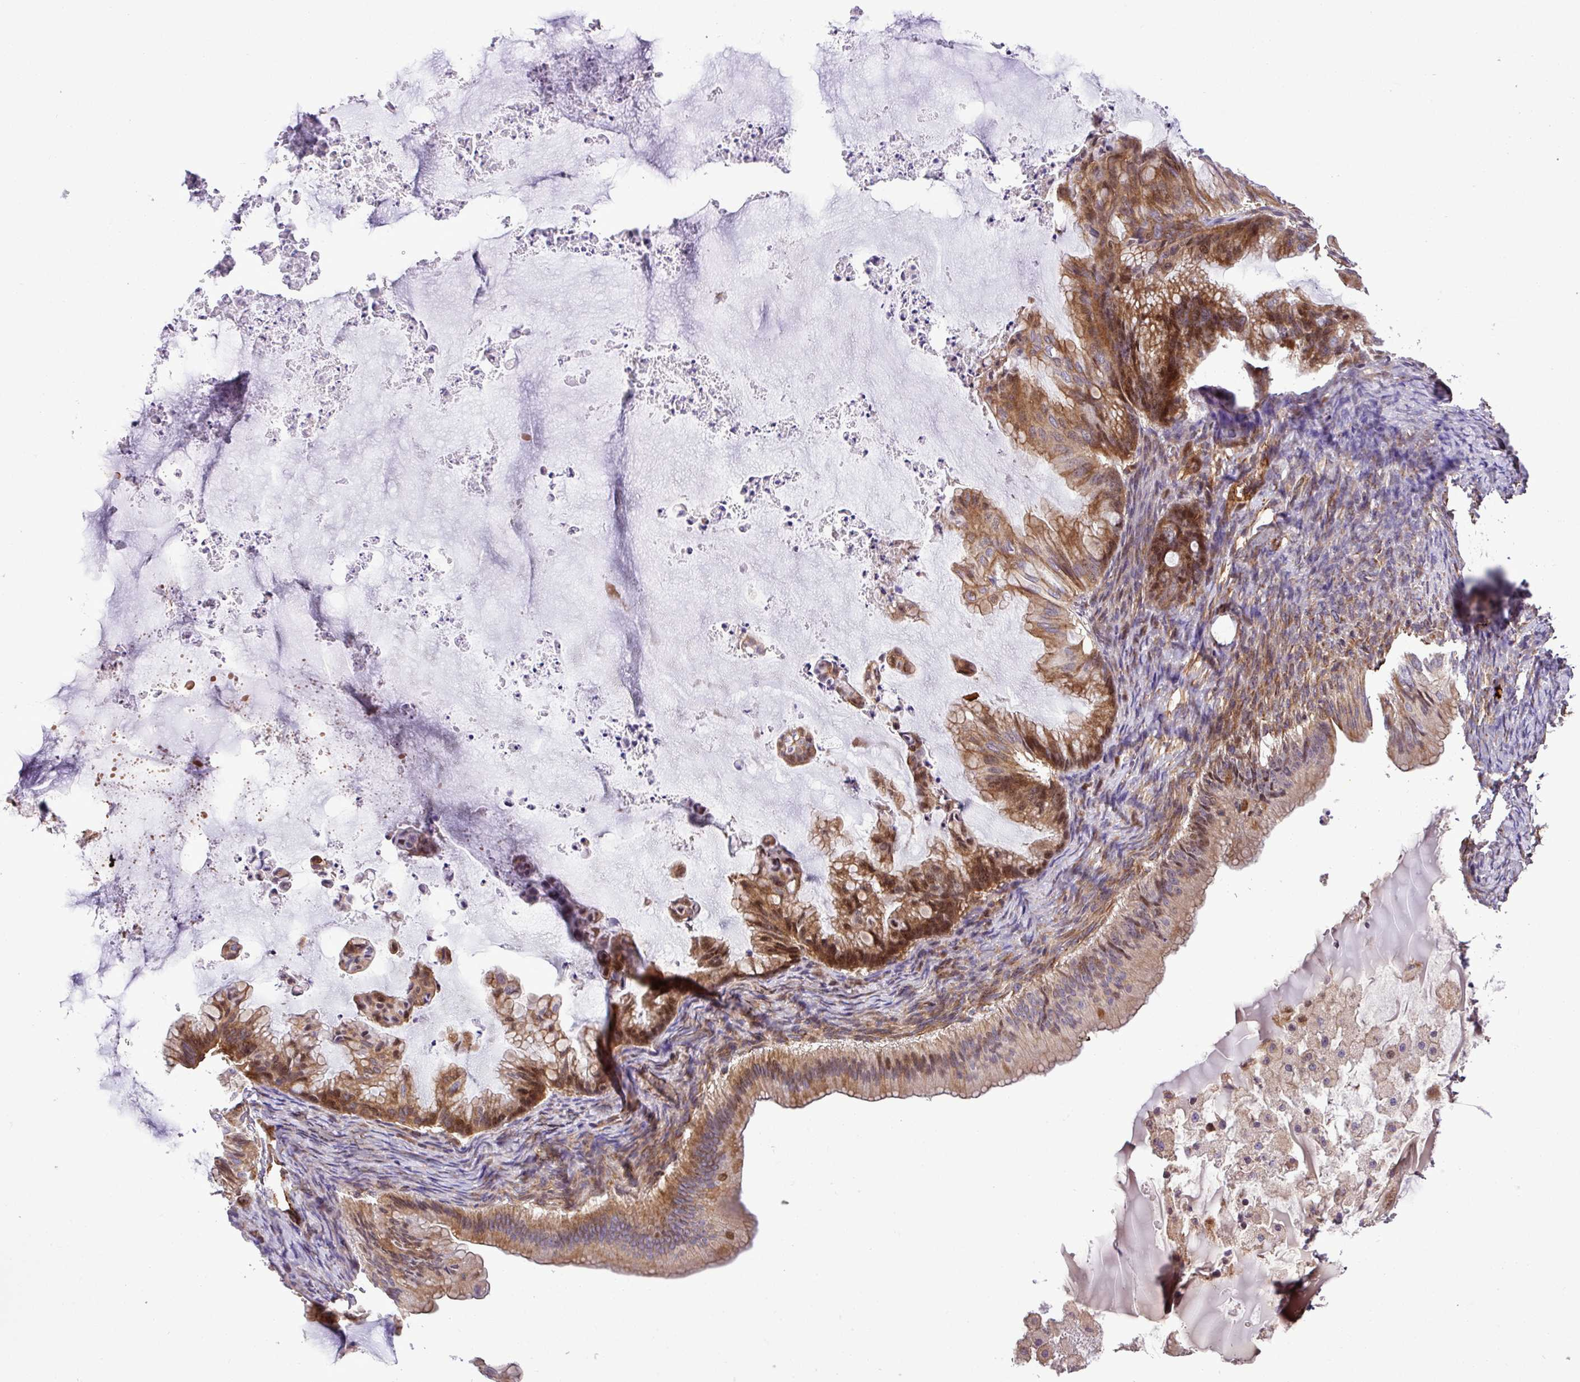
{"staining": {"intensity": "moderate", "quantity": "25%-75%", "location": "cytoplasmic/membranous,nuclear"}, "tissue": "ovarian cancer", "cell_type": "Tumor cells", "image_type": "cancer", "snomed": [{"axis": "morphology", "description": "Cystadenocarcinoma, mucinous, NOS"}, {"axis": "topography", "description": "Ovary"}], "caption": "Protein expression analysis of human ovarian cancer reveals moderate cytoplasmic/membranous and nuclear expression in about 25%-75% of tumor cells. (Brightfield microscopy of DAB IHC at high magnification).", "gene": "ZNF266", "patient": {"sex": "female", "age": 71}}